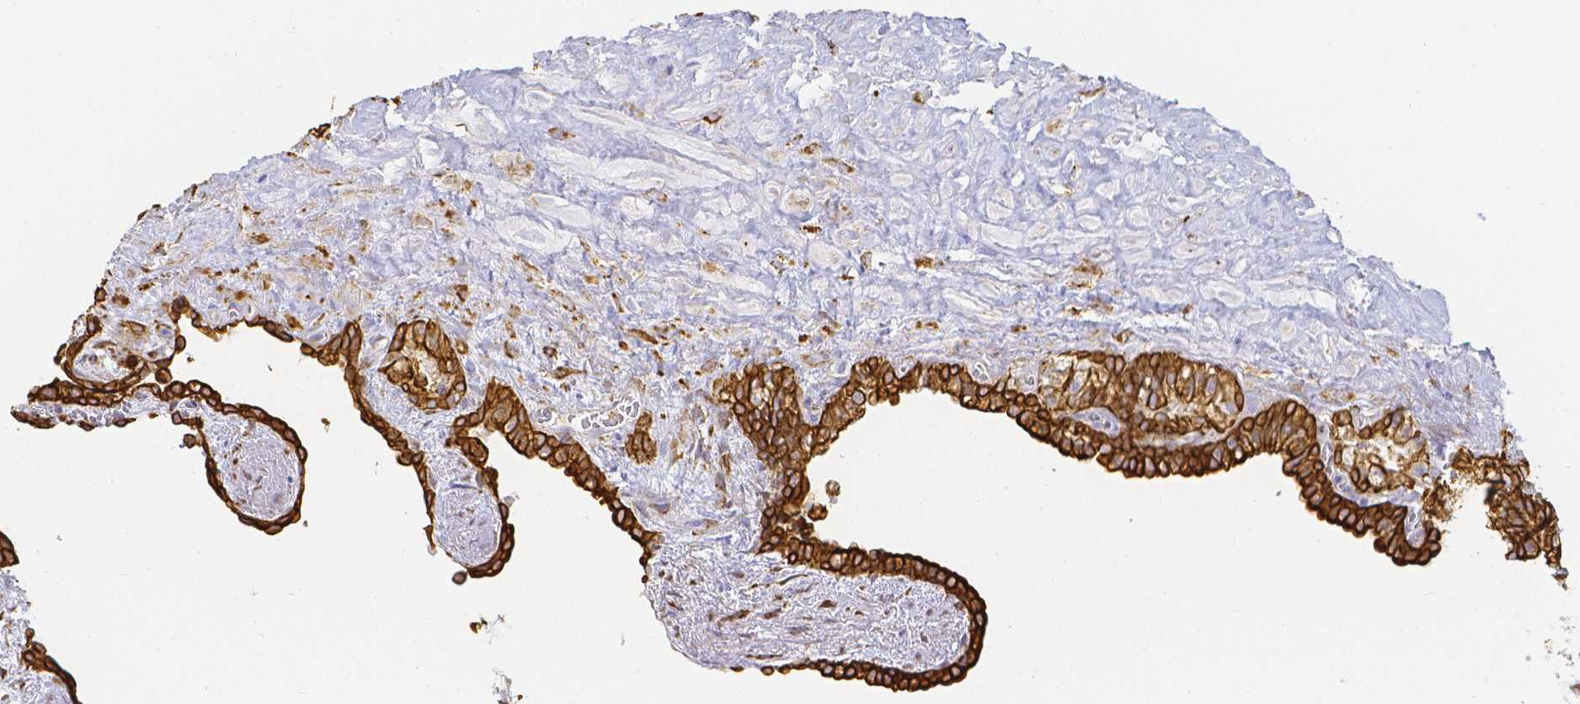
{"staining": {"intensity": "strong", "quantity": "25%-75%", "location": "cytoplasmic/membranous"}, "tissue": "seminal vesicle", "cell_type": "Glandular cells", "image_type": "normal", "snomed": [{"axis": "morphology", "description": "Normal tissue, NOS"}, {"axis": "topography", "description": "Seminal veicle"}], "caption": "Strong cytoplasmic/membranous protein positivity is identified in approximately 25%-75% of glandular cells in seminal vesicle. (Brightfield microscopy of DAB IHC at high magnification).", "gene": "SMURF1", "patient": {"sex": "male", "age": 76}}